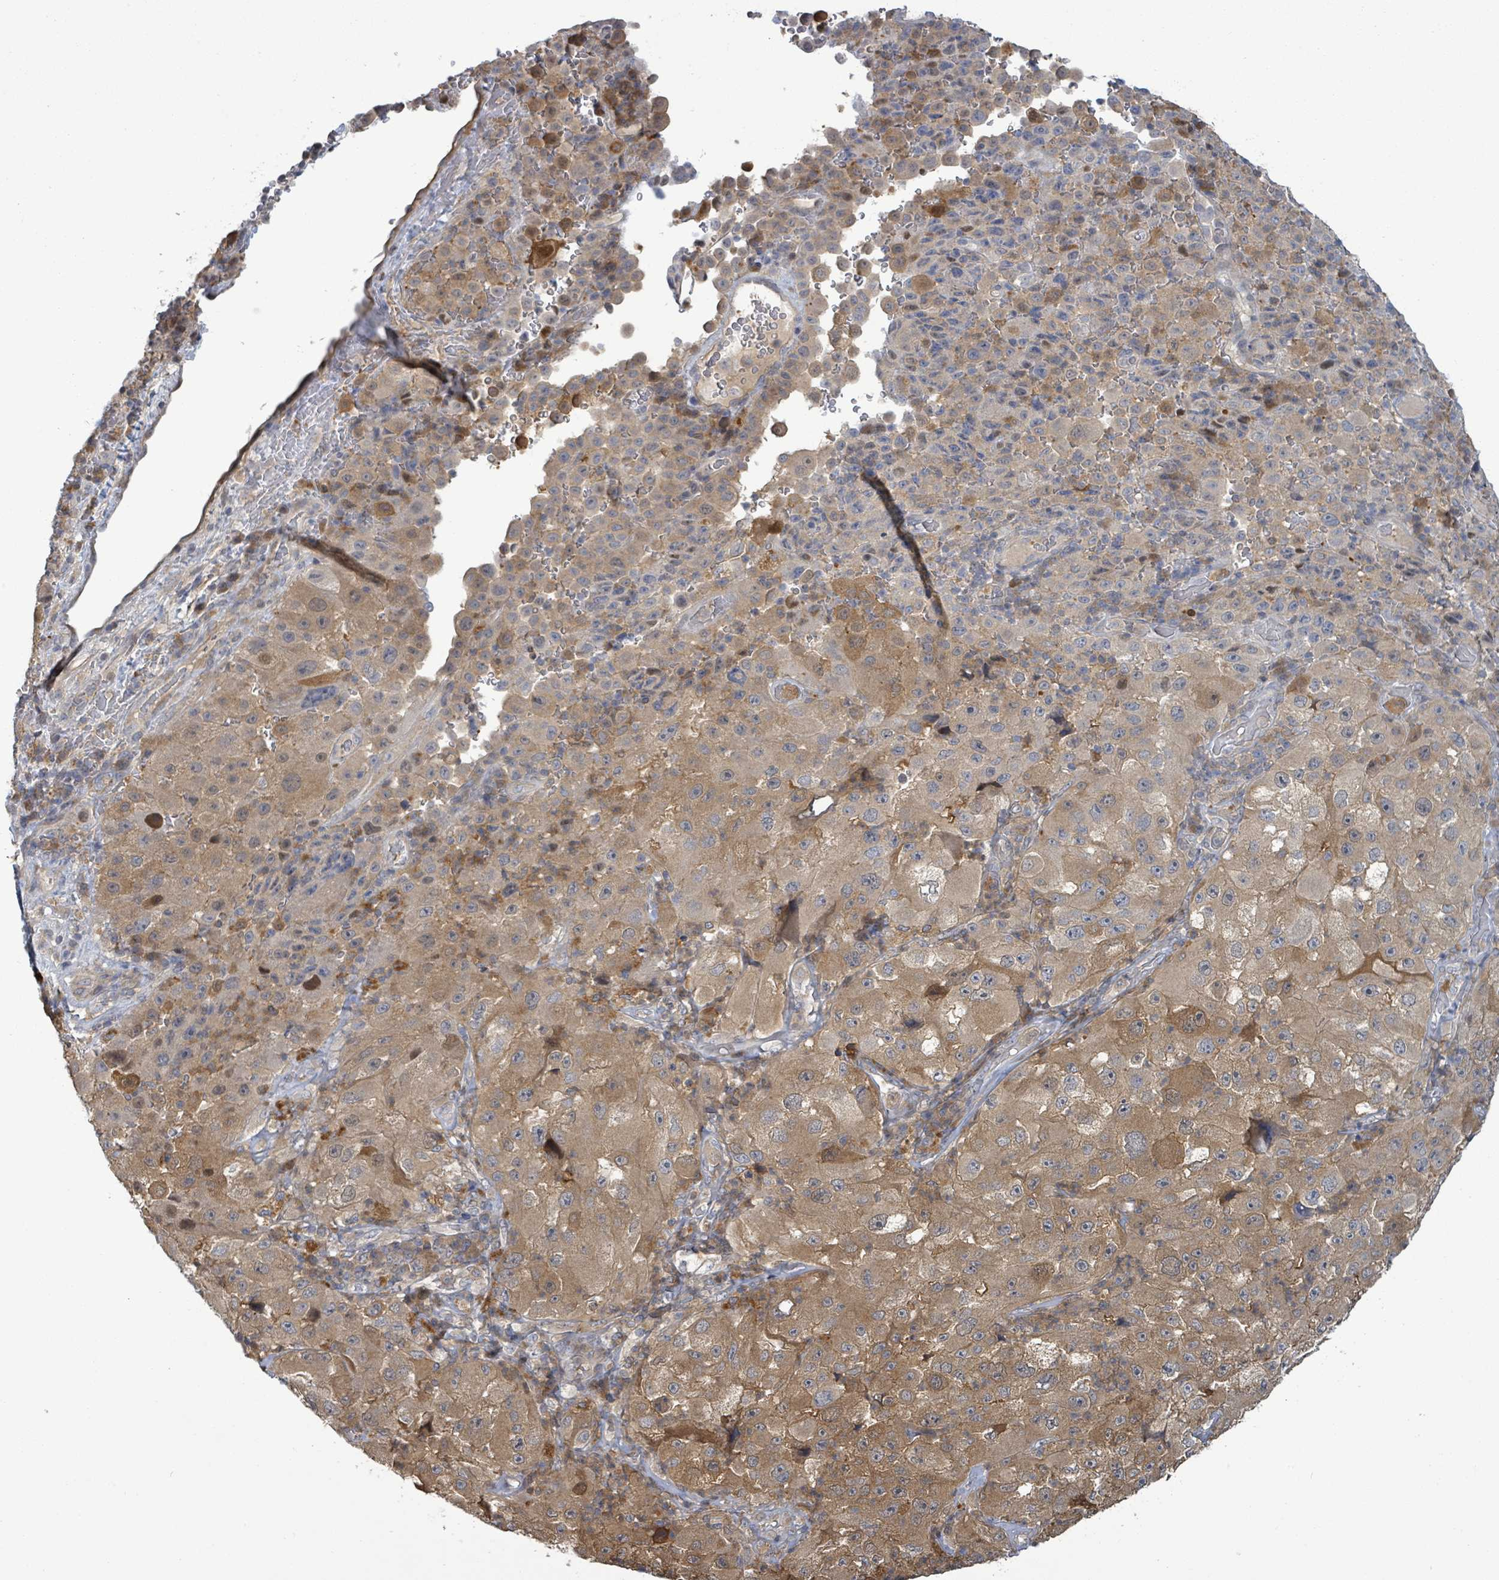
{"staining": {"intensity": "moderate", "quantity": "25%-75%", "location": "cytoplasmic/membranous"}, "tissue": "melanoma", "cell_type": "Tumor cells", "image_type": "cancer", "snomed": [{"axis": "morphology", "description": "Malignant melanoma, Metastatic site"}, {"axis": "topography", "description": "Lymph node"}], "caption": "Immunohistochemistry image of neoplastic tissue: human malignant melanoma (metastatic site) stained using immunohistochemistry exhibits medium levels of moderate protein expression localized specifically in the cytoplasmic/membranous of tumor cells, appearing as a cytoplasmic/membranous brown color.", "gene": "PGAM1", "patient": {"sex": "male", "age": 62}}